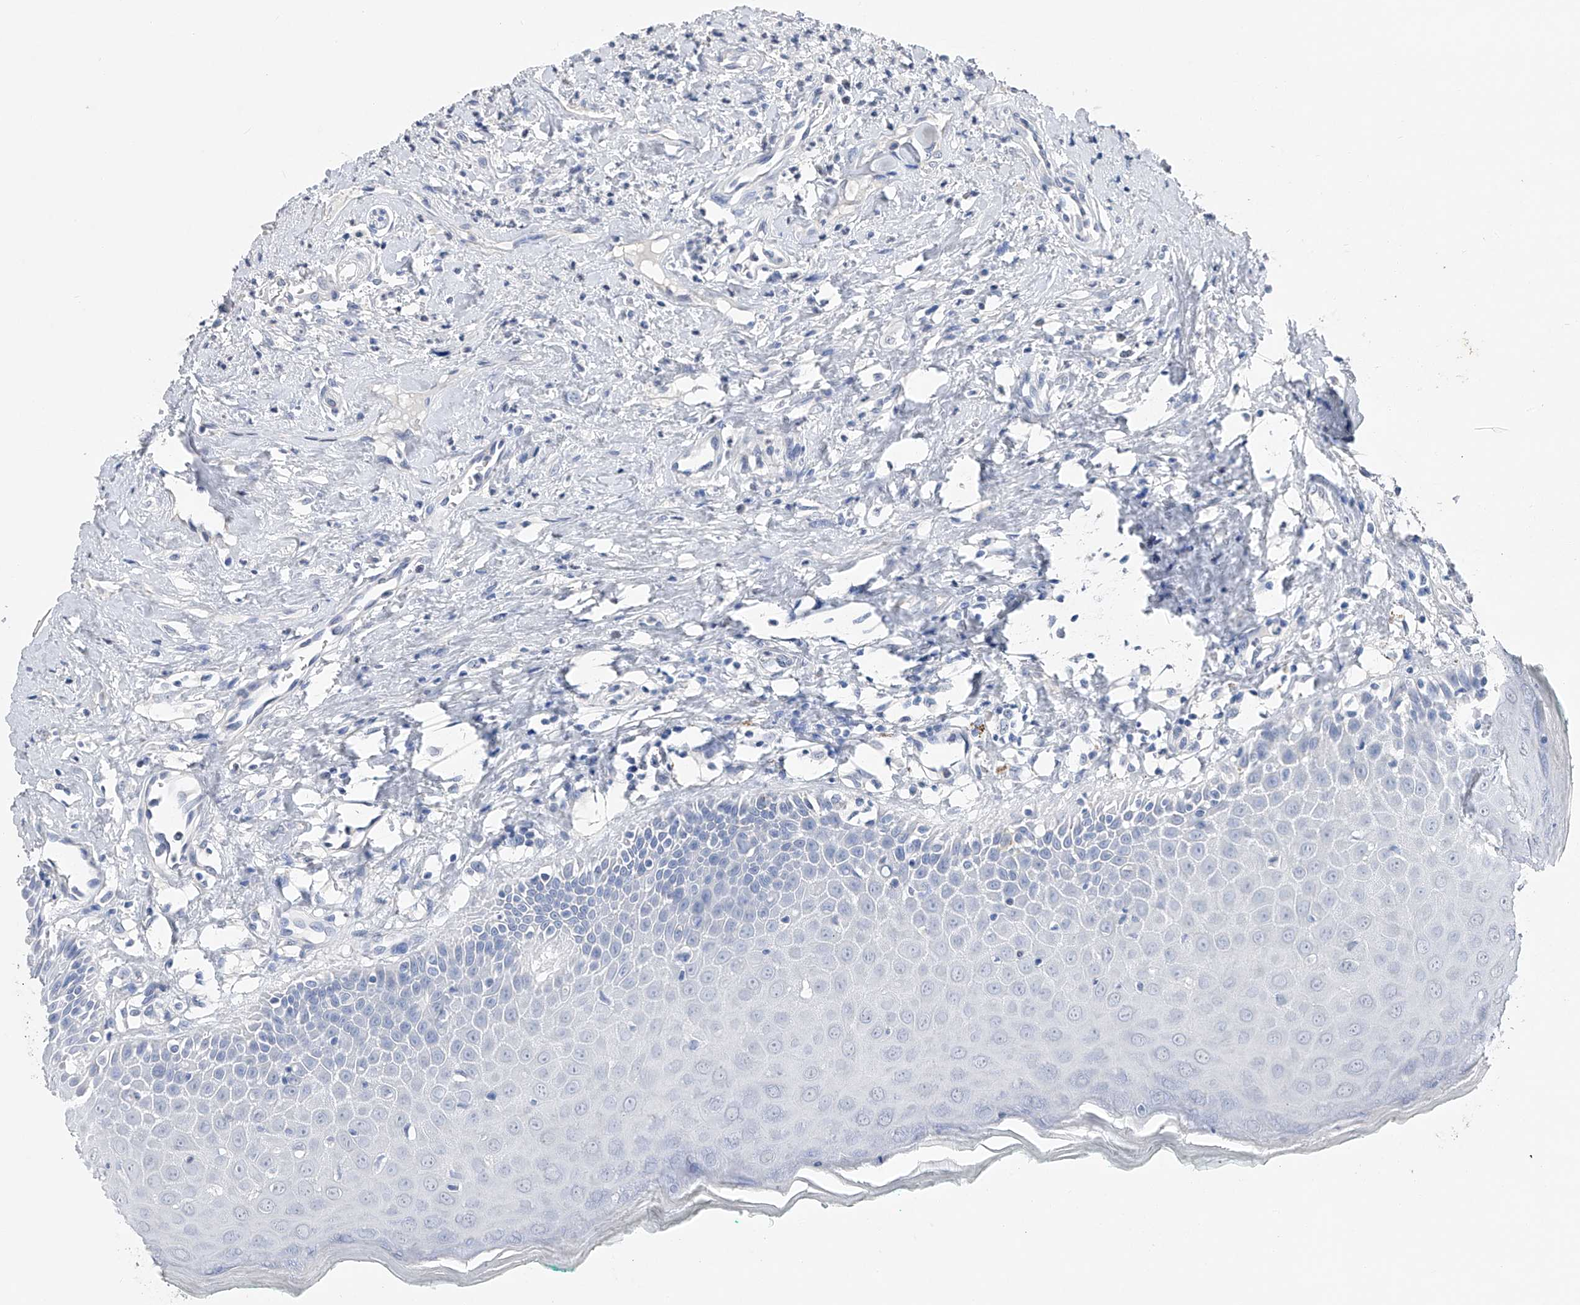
{"staining": {"intensity": "negative", "quantity": "none", "location": "none"}, "tissue": "oral mucosa", "cell_type": "Squamous epithelial cells", "image_type": "normal", "snomed": [{"axis": "morphology", "description": "Normal tissue, NOS"}, {"axis": "topography", "description": "Oral tissue"}], "caption": "Oral mucosa was stained to show a protein in brown. There is no significant positivity in squamous epithelial cells. (Brightfield microscopy of DAB (3,3'-diaminobenzidine) immunohistochemistry (IHC) at high magnification).", "gene": "ADRA1A", "patient": {"sex": "female", "age": 70}}